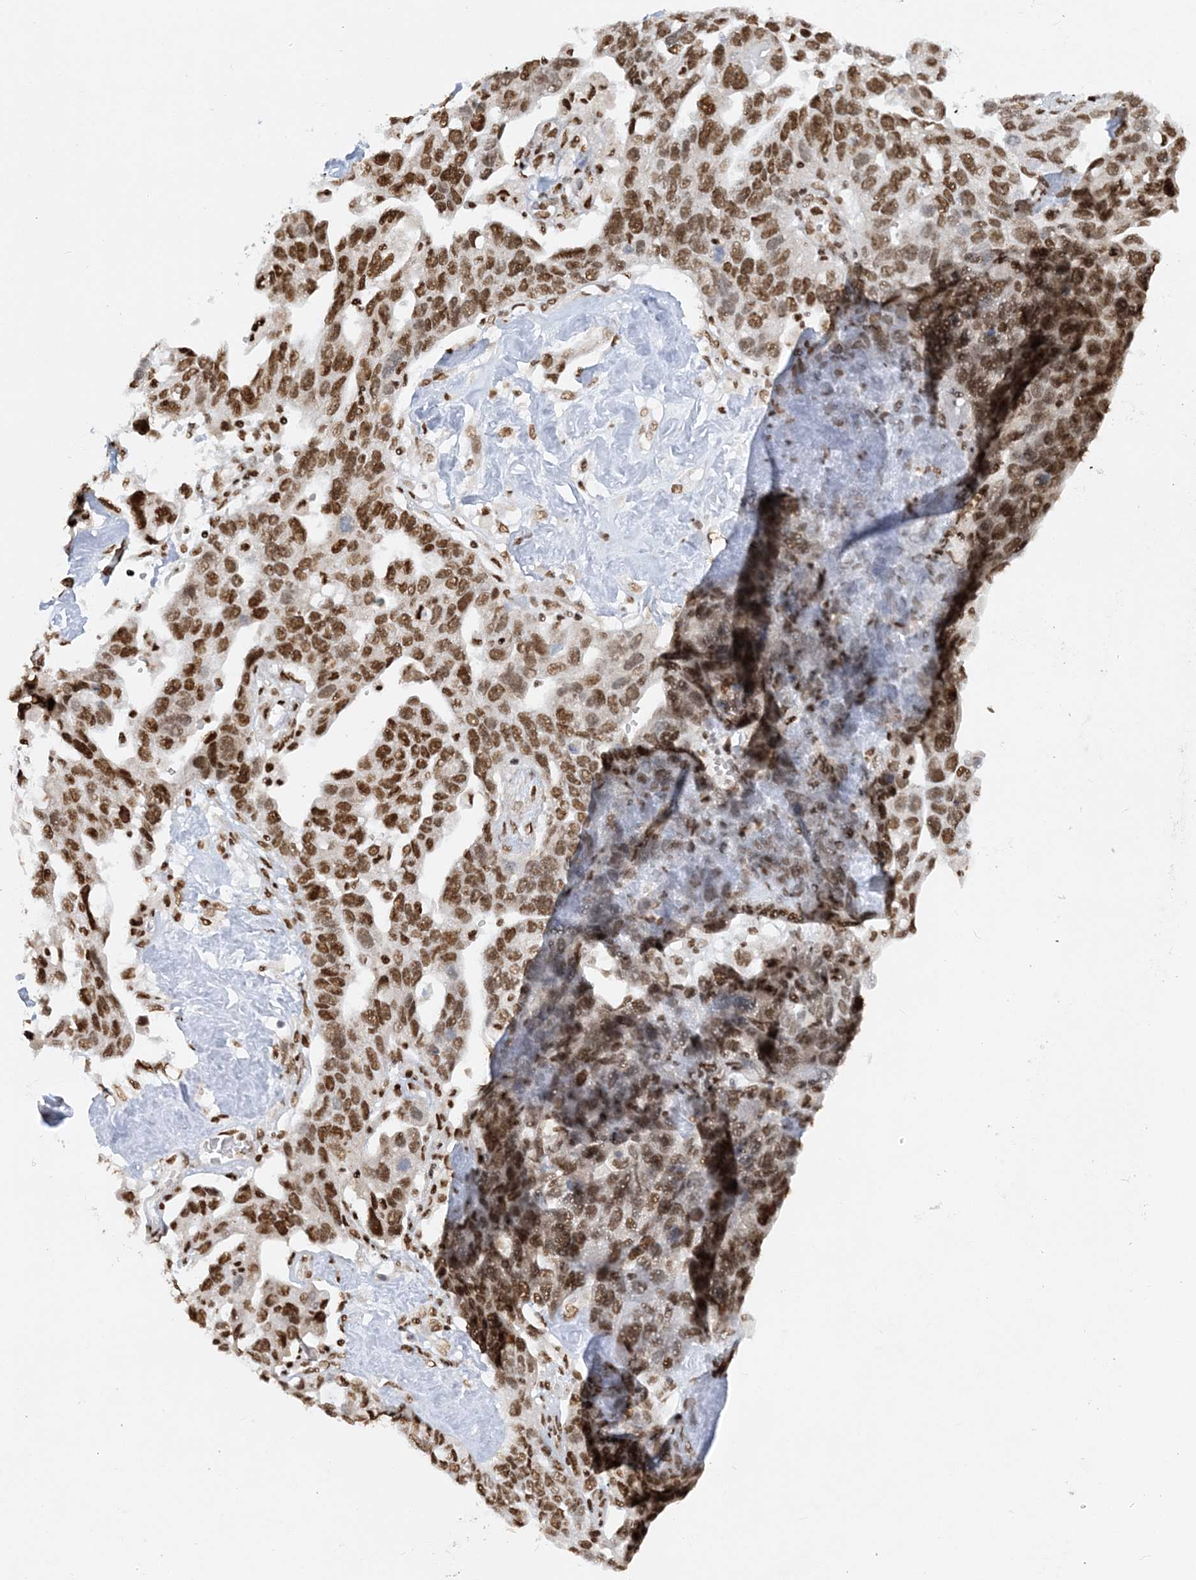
{"staining": {"intensity": "moderate", "quantity": ">75%", "location": "nuclear"}, "tissue": "ovarian cancer", "cell_type": "Tumor cells", "image_type": "cancer", "snomed": [{"axis": "morphology", "description": "Cystadenocarcinoma, serous, NOS"}, {"axis": "topography", "description": "Ovary"}], "caption": "A brown stain shows moderate nuclear positivity of a protein in ovarian cancer tumor cells.", "gene": "DELE1", "patient": {"sex": "female", "age": 54}}